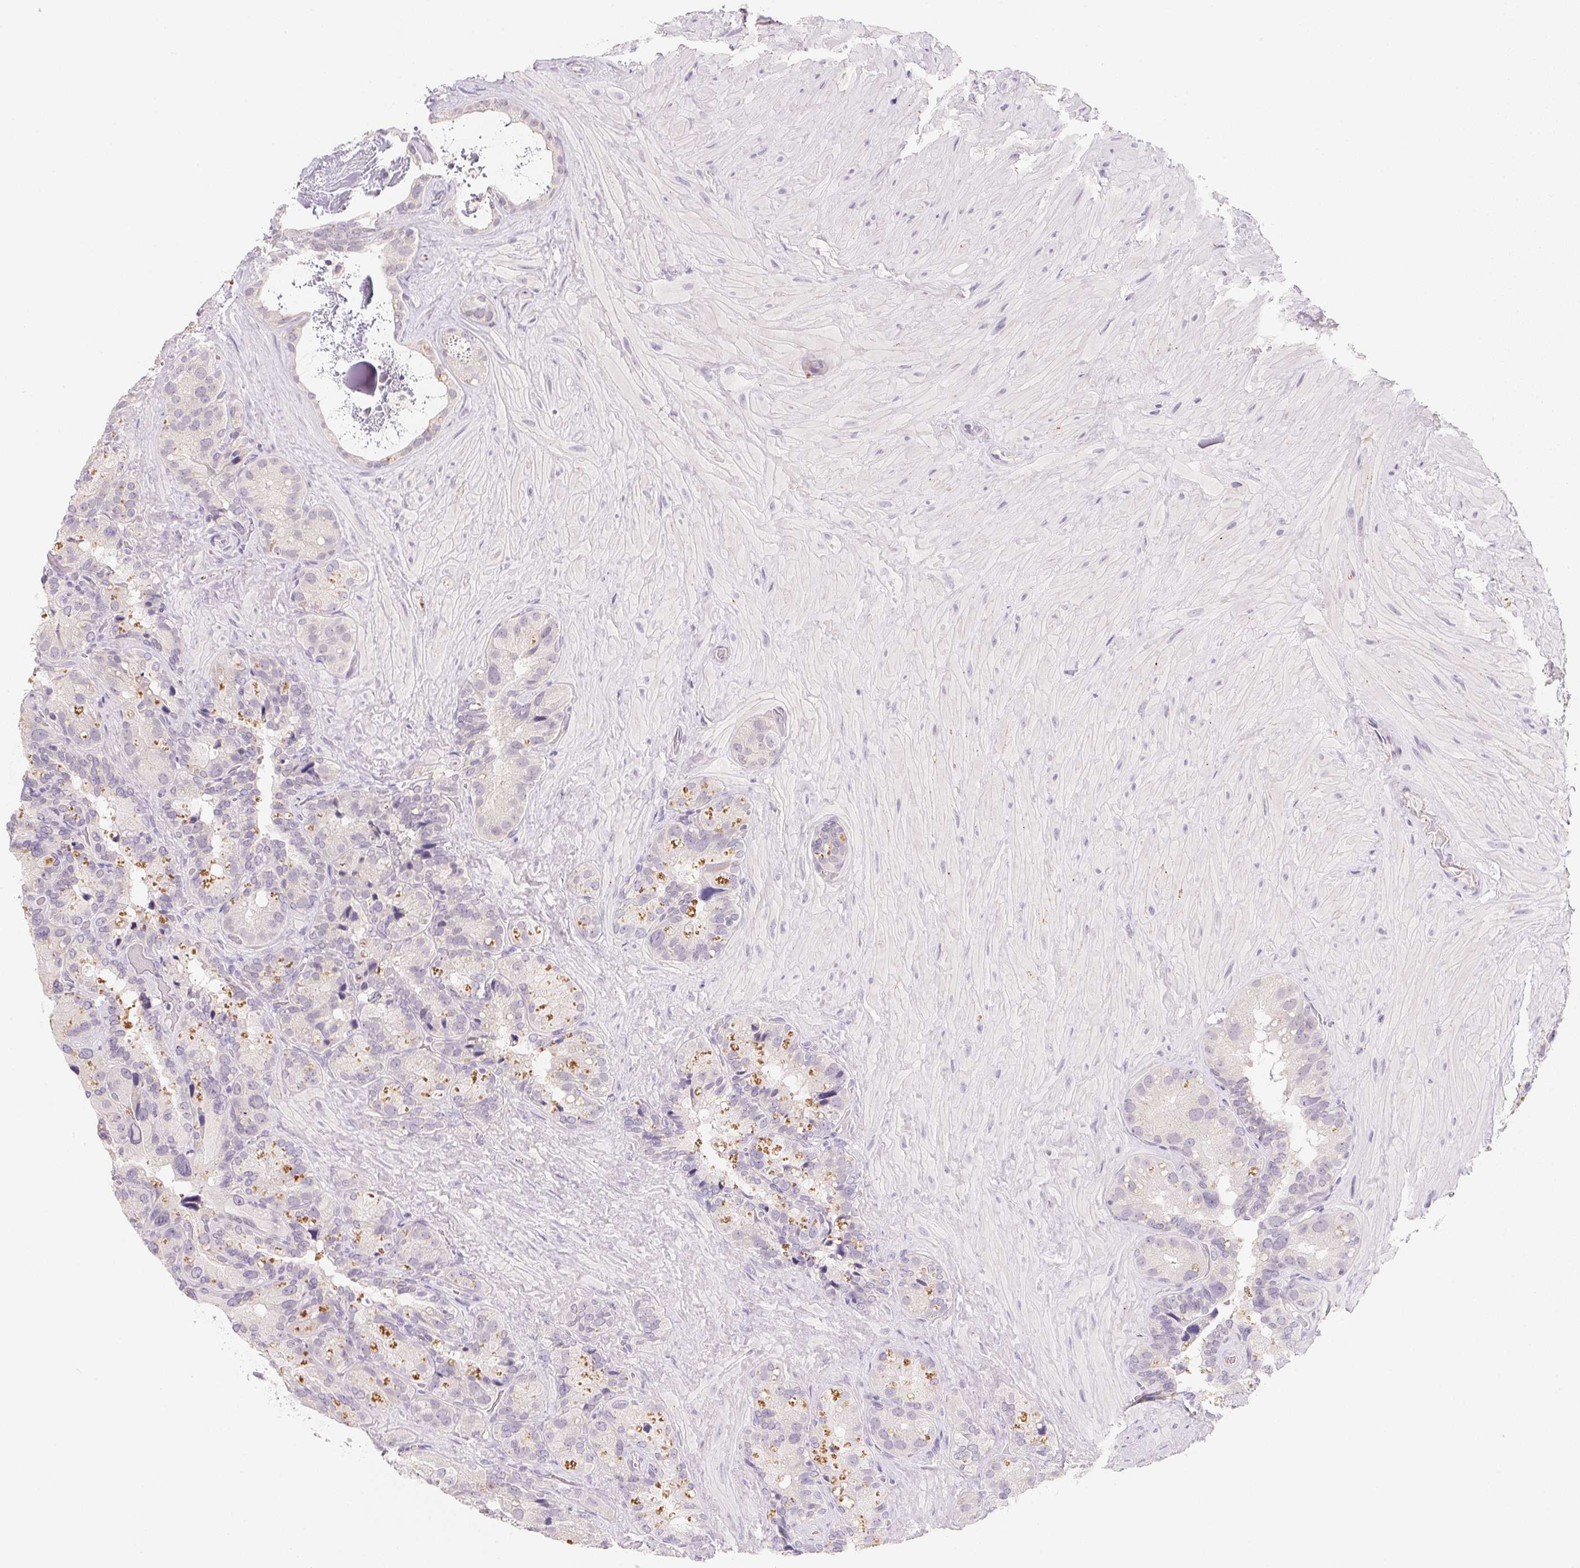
{"staining": {"intensity": "moderate", "quantity": "<25%", "location": "cytoplasmic/membranous"}, "tissue": "seminal vesicle", "cell_type": "Glandular cells", "image_type": "normal", "snomed": [{"axis": "morphology", "description": "Normal tissue, NOS"}, {"axis": "topography", "description": "Seminal veicle"}], "caption": "Unremarkable seminal vesicle was stained to show a protein in brown. There is low levels of moderate cytoplasmic/membranous staining in approximately <25% of glandular cells.", "gene": "MCOLN3", "patient": {"sex": "male", "age": 60}}